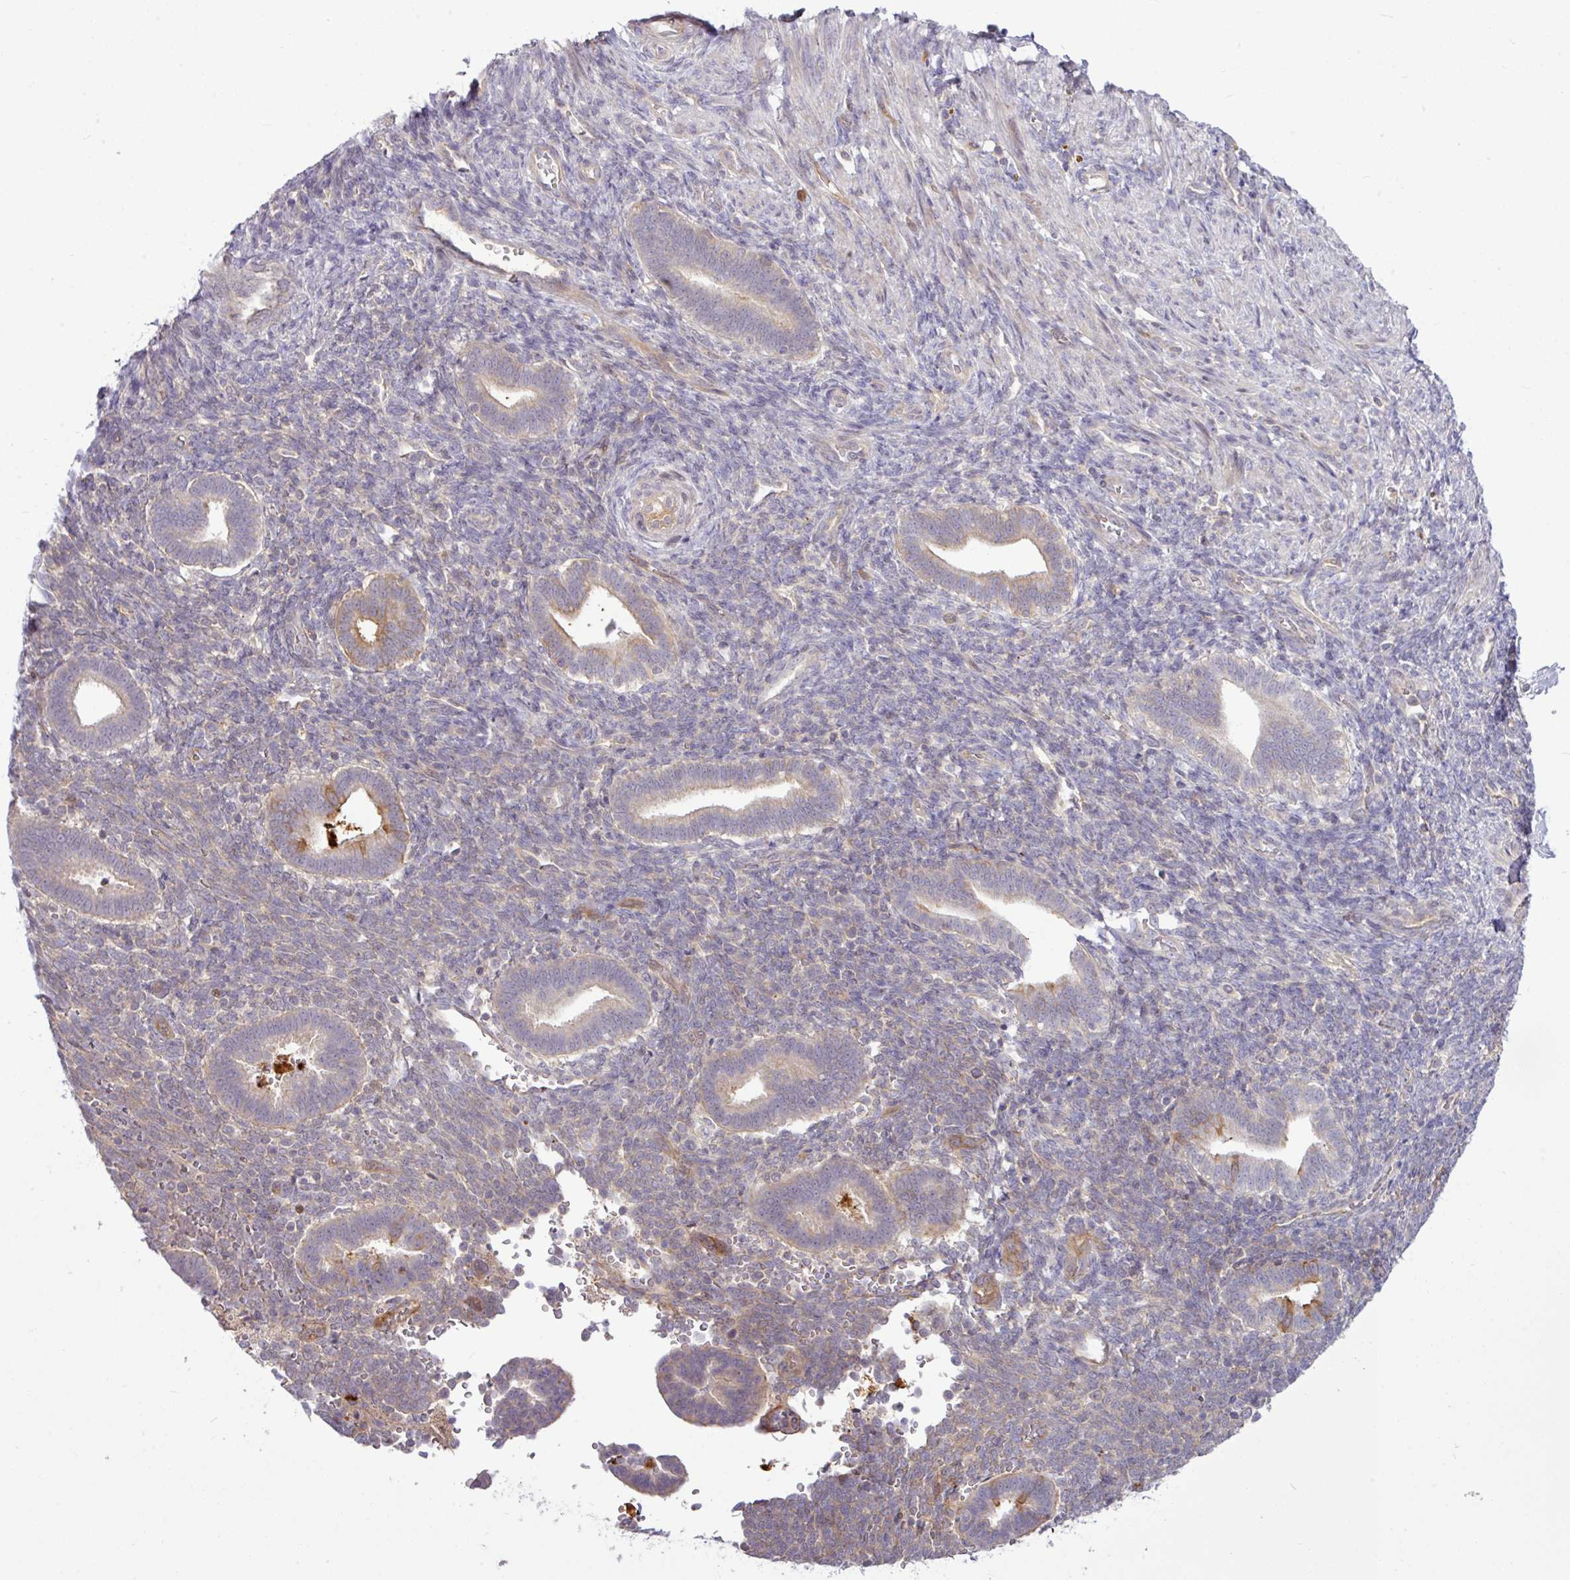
{"staining": {"intensity": "weak", "quantity": "<25%", "location": "cytoplasmic/membranous"}, "tissue": "endometrium", "cell_type": "Cells in endometrial stroma", "image_type": "normal", "snomed": [{"axis": "morphology", "description": "Normal tissue, NOS"}, {"axis": "topography", "description": "Endometrium"}], "caption": "This is an IHC image of benign endometrium. There is no expression in cells in endometrial stroma.", "gene": "B4GALNT4", "patient": {"sex": "female", "age": 34}}